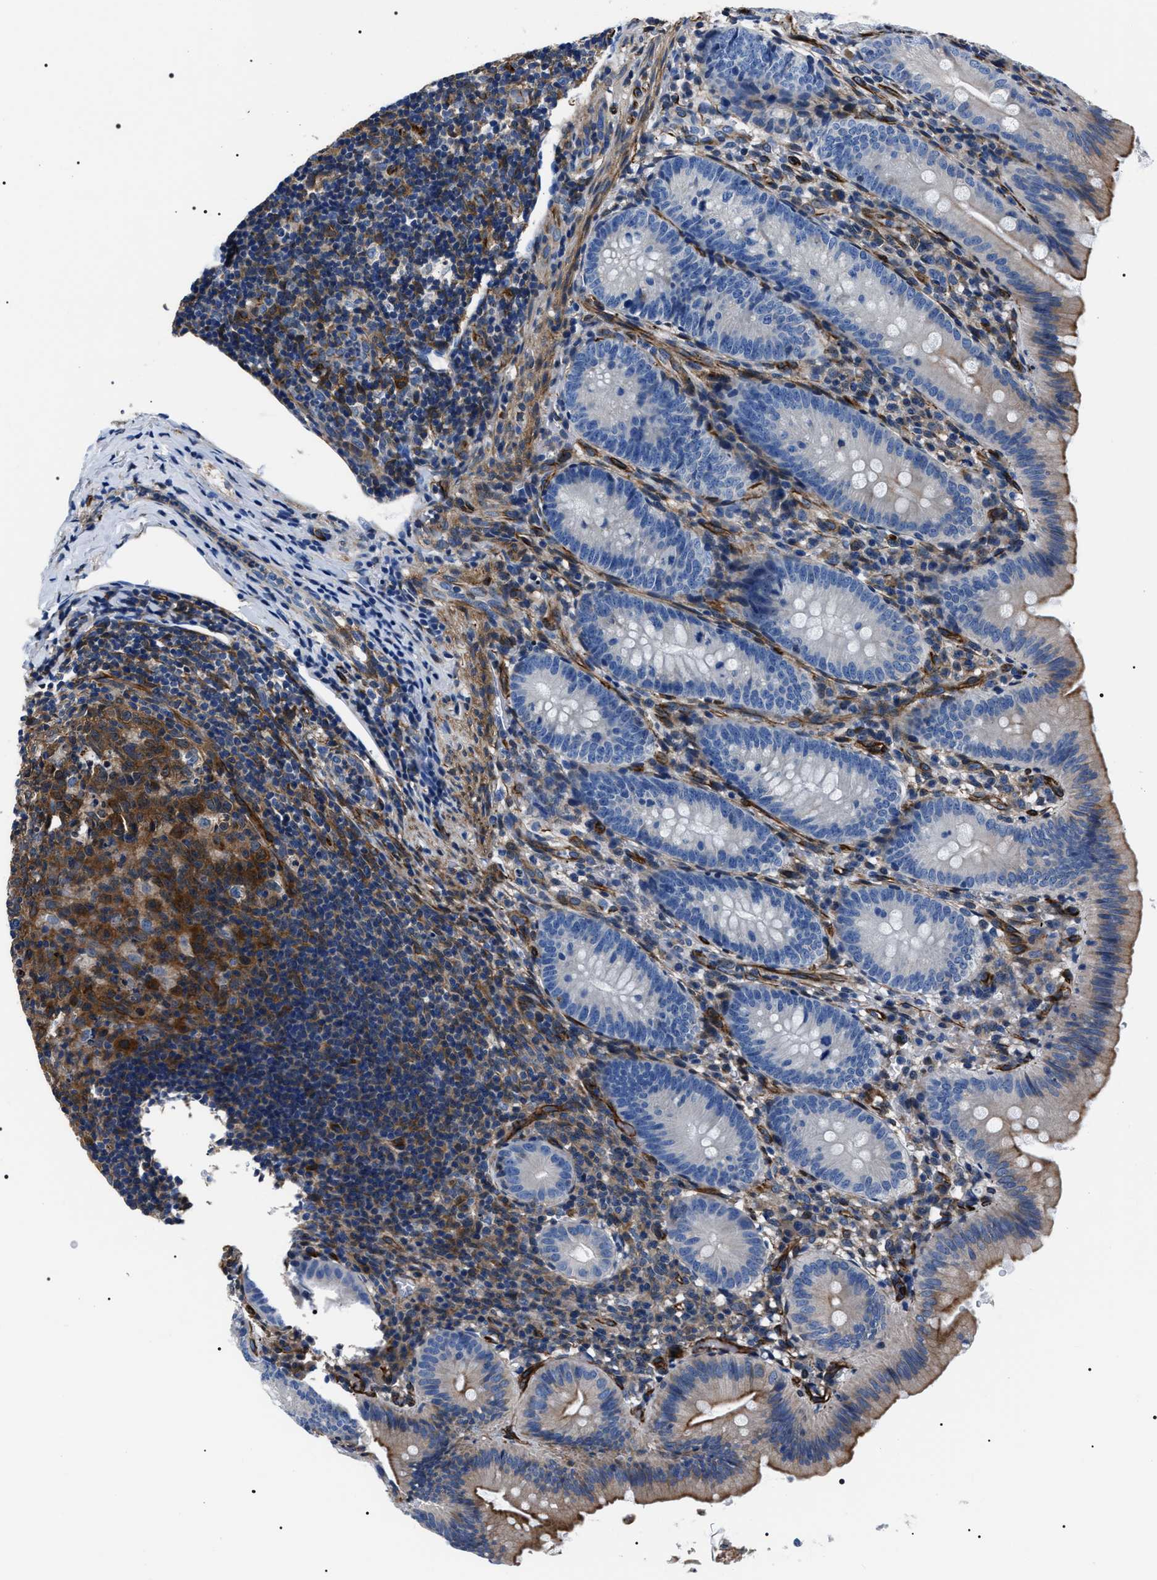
{"staining": {"intensity": "moderate", "quantity": "<25%", "location": "cytoplasmic/membranous"}, "tissue": "appendix", "cell_type": "Glandular cells", "image_type": "normal", "snomed": [{"axis": "morphology", "description": "Normal tissue, NOS"}, {"axis": "topography", "description": "Appendix"}], "caption": "Brown immunohistochemical staining in unremarkable appendix shows moderate cytoplasmic/membranous staining in approximately <25% of glandular cells. (DAB (3,3'-diaminobenzidine) IHC, brown staining for protein, blue staining for nuclei).", "gene": "BAG2", "patient": {"sex": "male", "age": 1}}